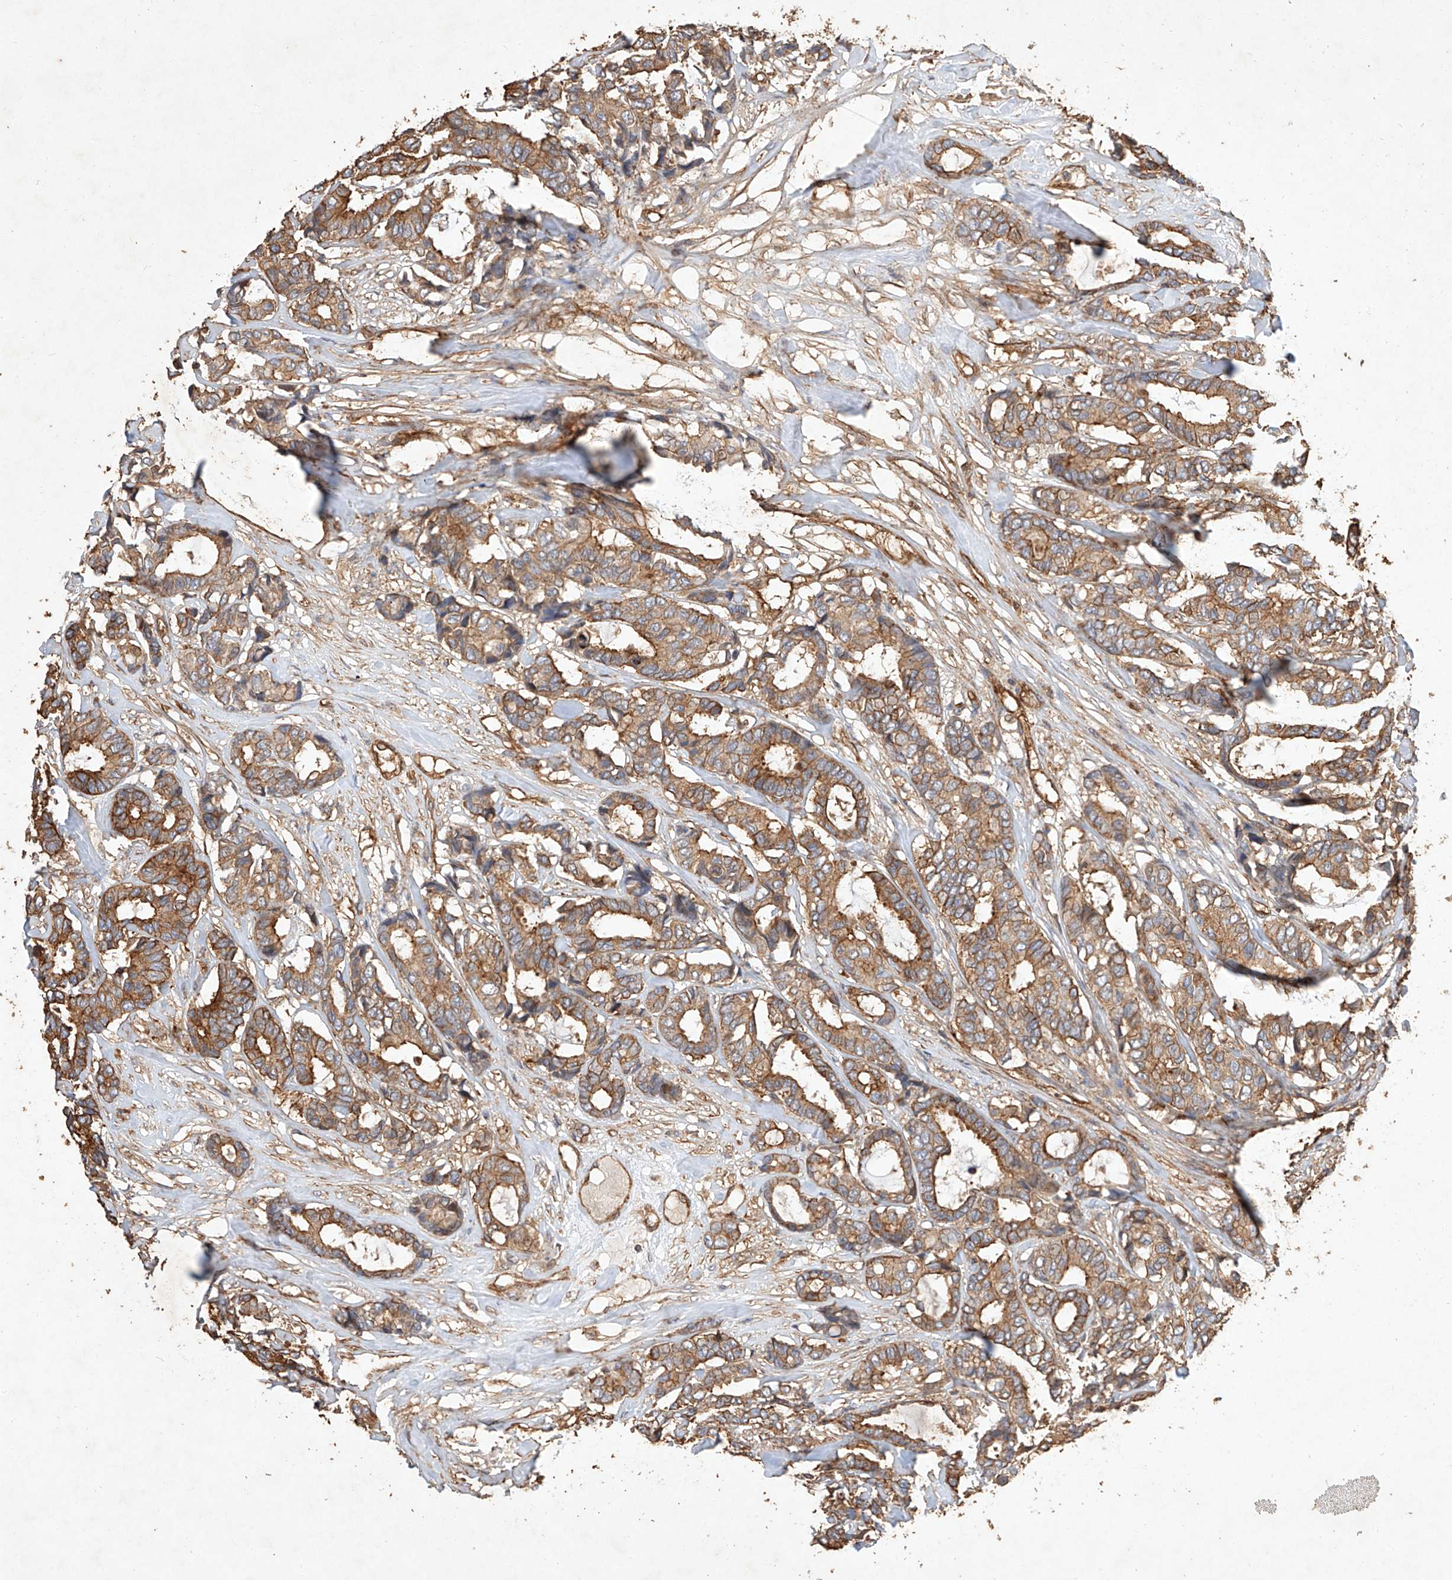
{"staining": {"intensity": "moderate", "quantity": ">75%", "location": "cytoplasmic/membranous"}, "tissue": "breast cancer", "cell_type": "Tumor cells", "image_type": "cancer", "snomed": [{"axis": "morphology", "description": "Duct carcinoma"}, {"axis": "topography", "description": "Breast"}], "caption": "The photomicrograph reveals staining of breast invasive ductal carcinoma, revealing moderate cytoplasmic/membranous protein positivity (brown color) within tumor cells.", "gene": "GHDC", "patient": {"sex": "female", "age": 87}}